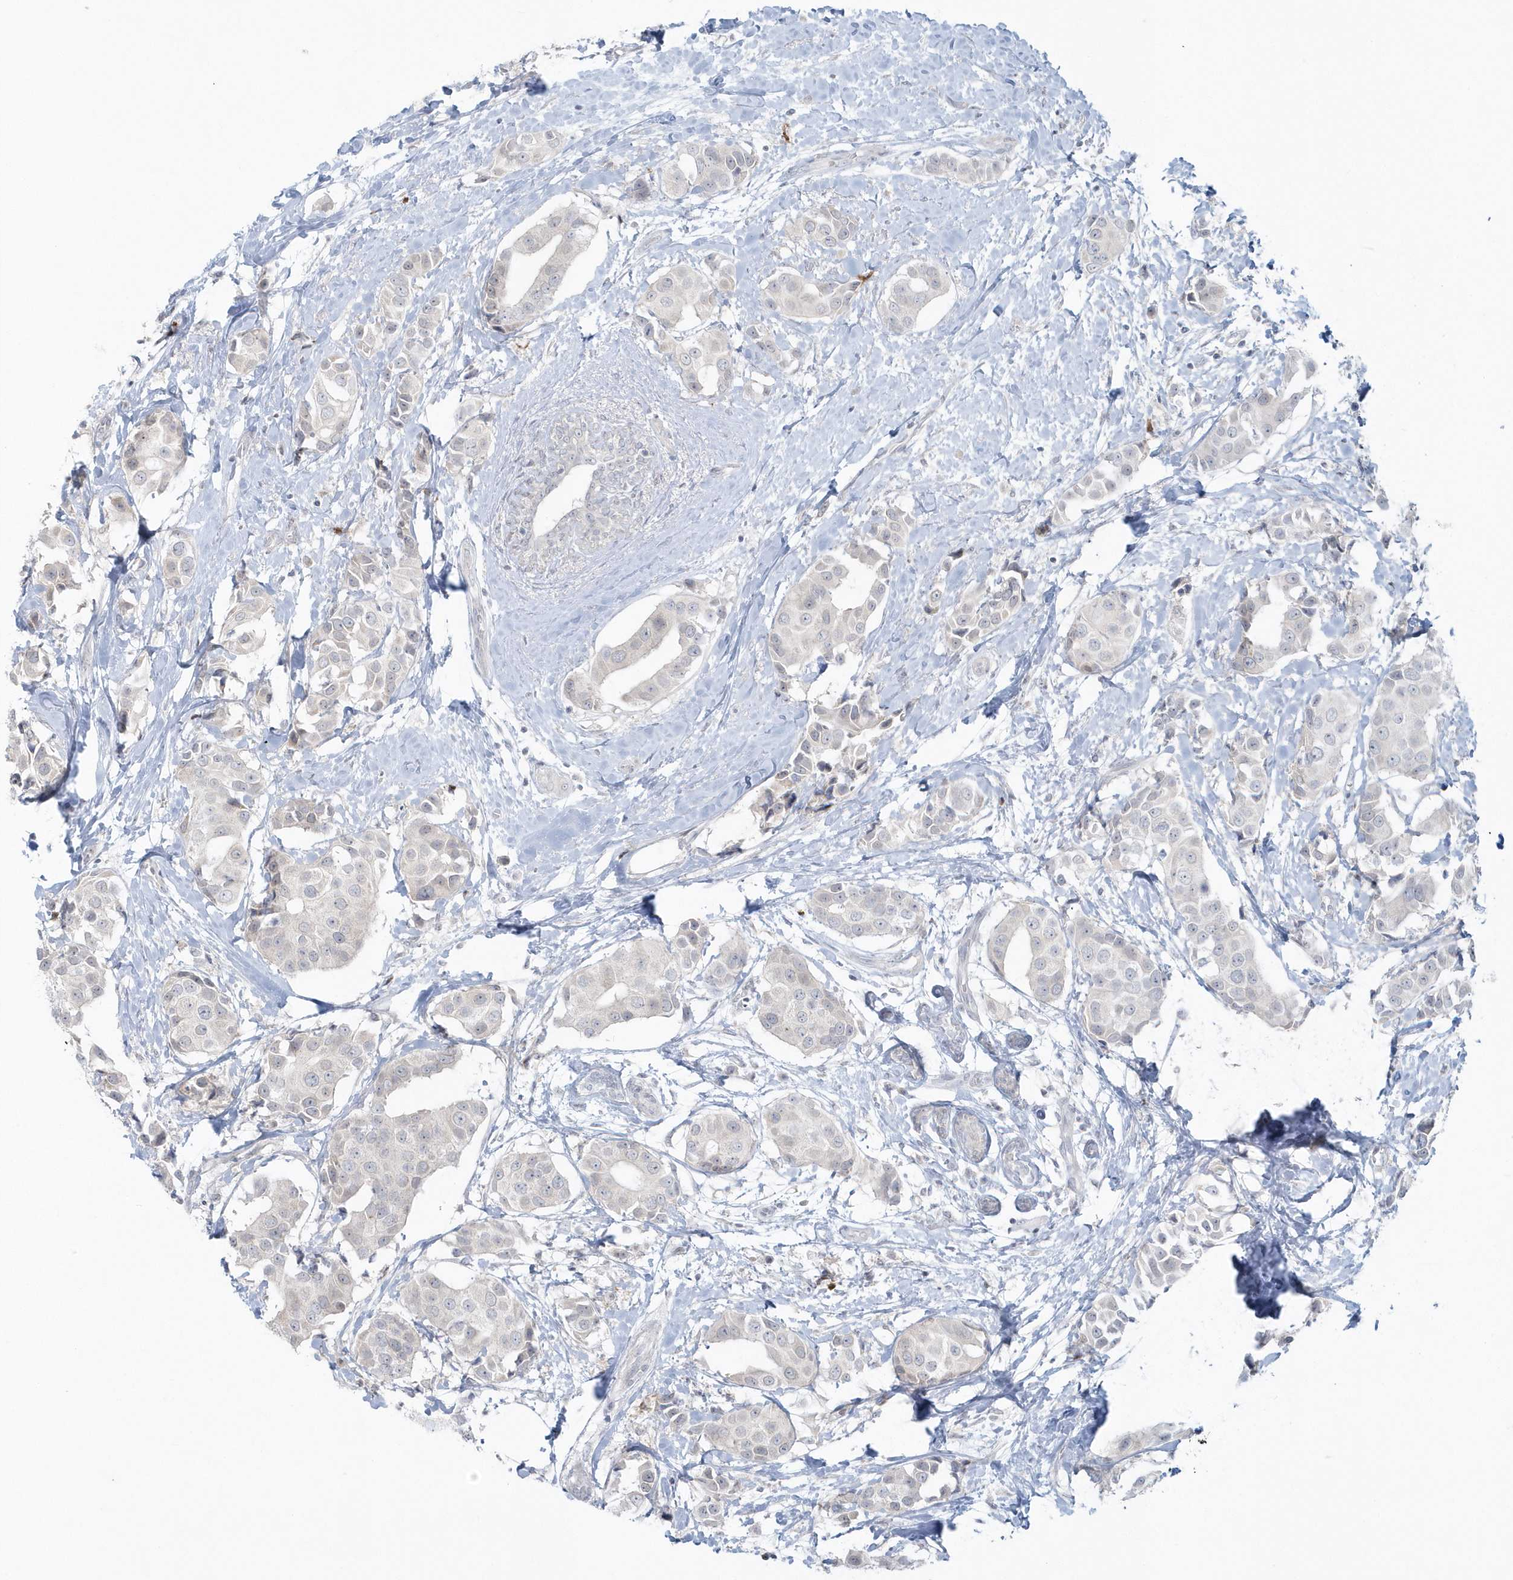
{"staining": {"intensity": "negative", "quantity": "none", "location": "none"}, "tissue": "breast cancer", "cell_type": "Tumor cells", "image_type": "cancer", "snomed": [{"axis": "morphology", "description": "Normal tissue, NOS"}, {"axis": "morphology", "description": "Duct carcinoma"}, {"axis": "topography", "description": "Breast"}], "caption": "The micrograph exhibits no staining of tumor cells in breast cancer.", "gene": "BLTP3A", "patient": {"sex": "female", "age": 39}}